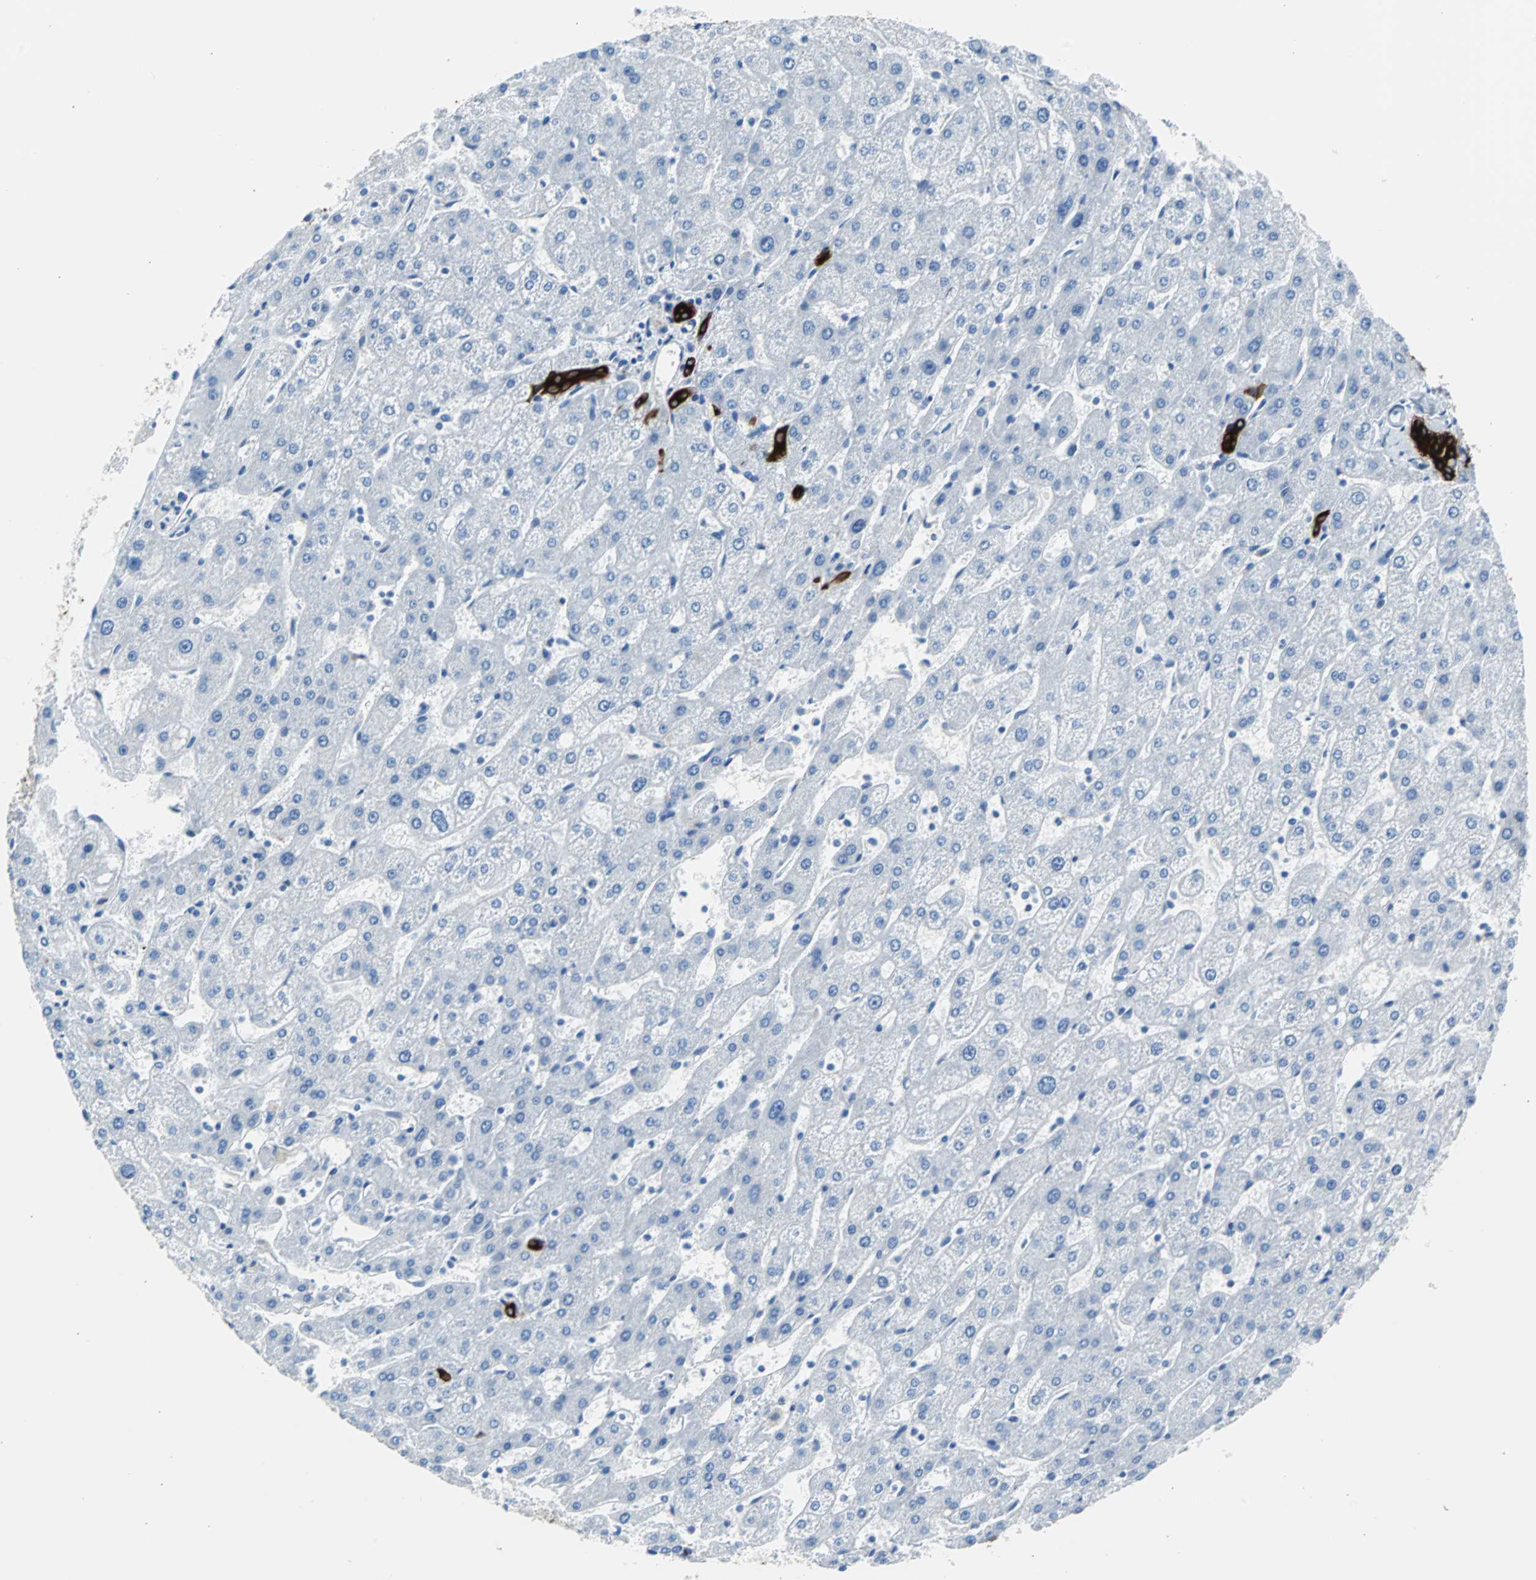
{"staining": {"intensity": "strong", "quantity": ">75%", "location": "cytoplasmic/membranous"}, "tissue": "liver", "cell_type": "Cholangiocytes", "image_type": "normal", "snomed": [{"axis": "morphology", "description": "Normal tissue, NOS"}, {"axis": "topography", "description": "Liver"}], "caption": "DAB (3,3'-diaminobenzidine) immunohistochemical staining of unremarkable human liver displays strong cytoplasmic/membranous protein expression in approximately >75% of cholangiocytes.", "gene": "KRT7", "patient": {"sex": "male", "age": 67}}